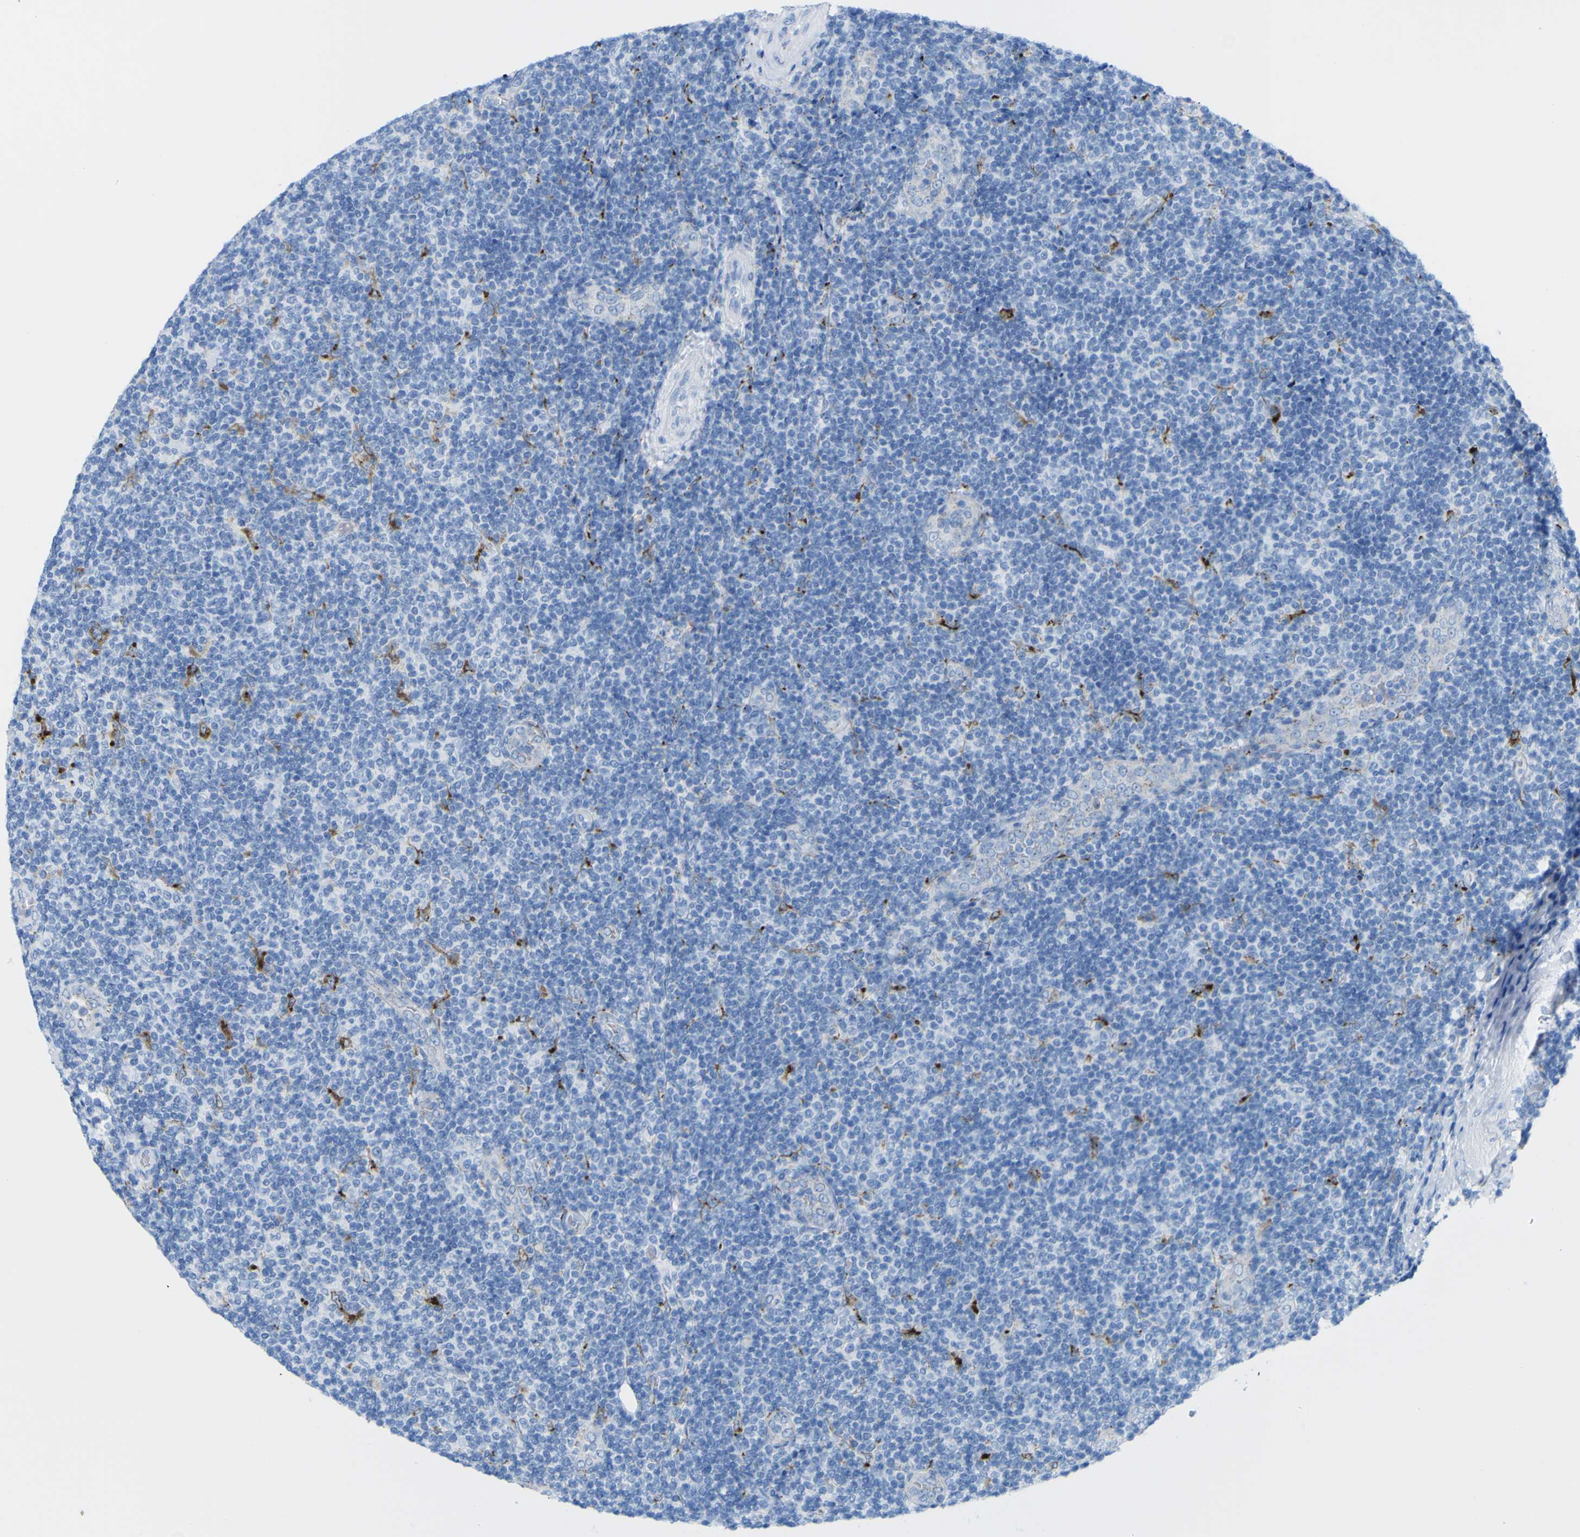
{"staining": {"intensity": "negative", "quantity": "none", "location": "none"}, "tissue": "lymphoma", "cell_type": "Tumor cells", "image_type": "cancer", "snomed": [{"axis": "morphology", "description": "Malignant lymphoma, non-Hodgkin's type, Low grade"}, {"axis": "topography", "description": "Lymph node"}], "caption": "This is an IHC photomicrograph of malignant lymphoma, non-Hodgkin's type (low-grade). There is no staining in tumor cells.", "gene": "PLD3", "patient": {"sex": "male", "age": 83}}